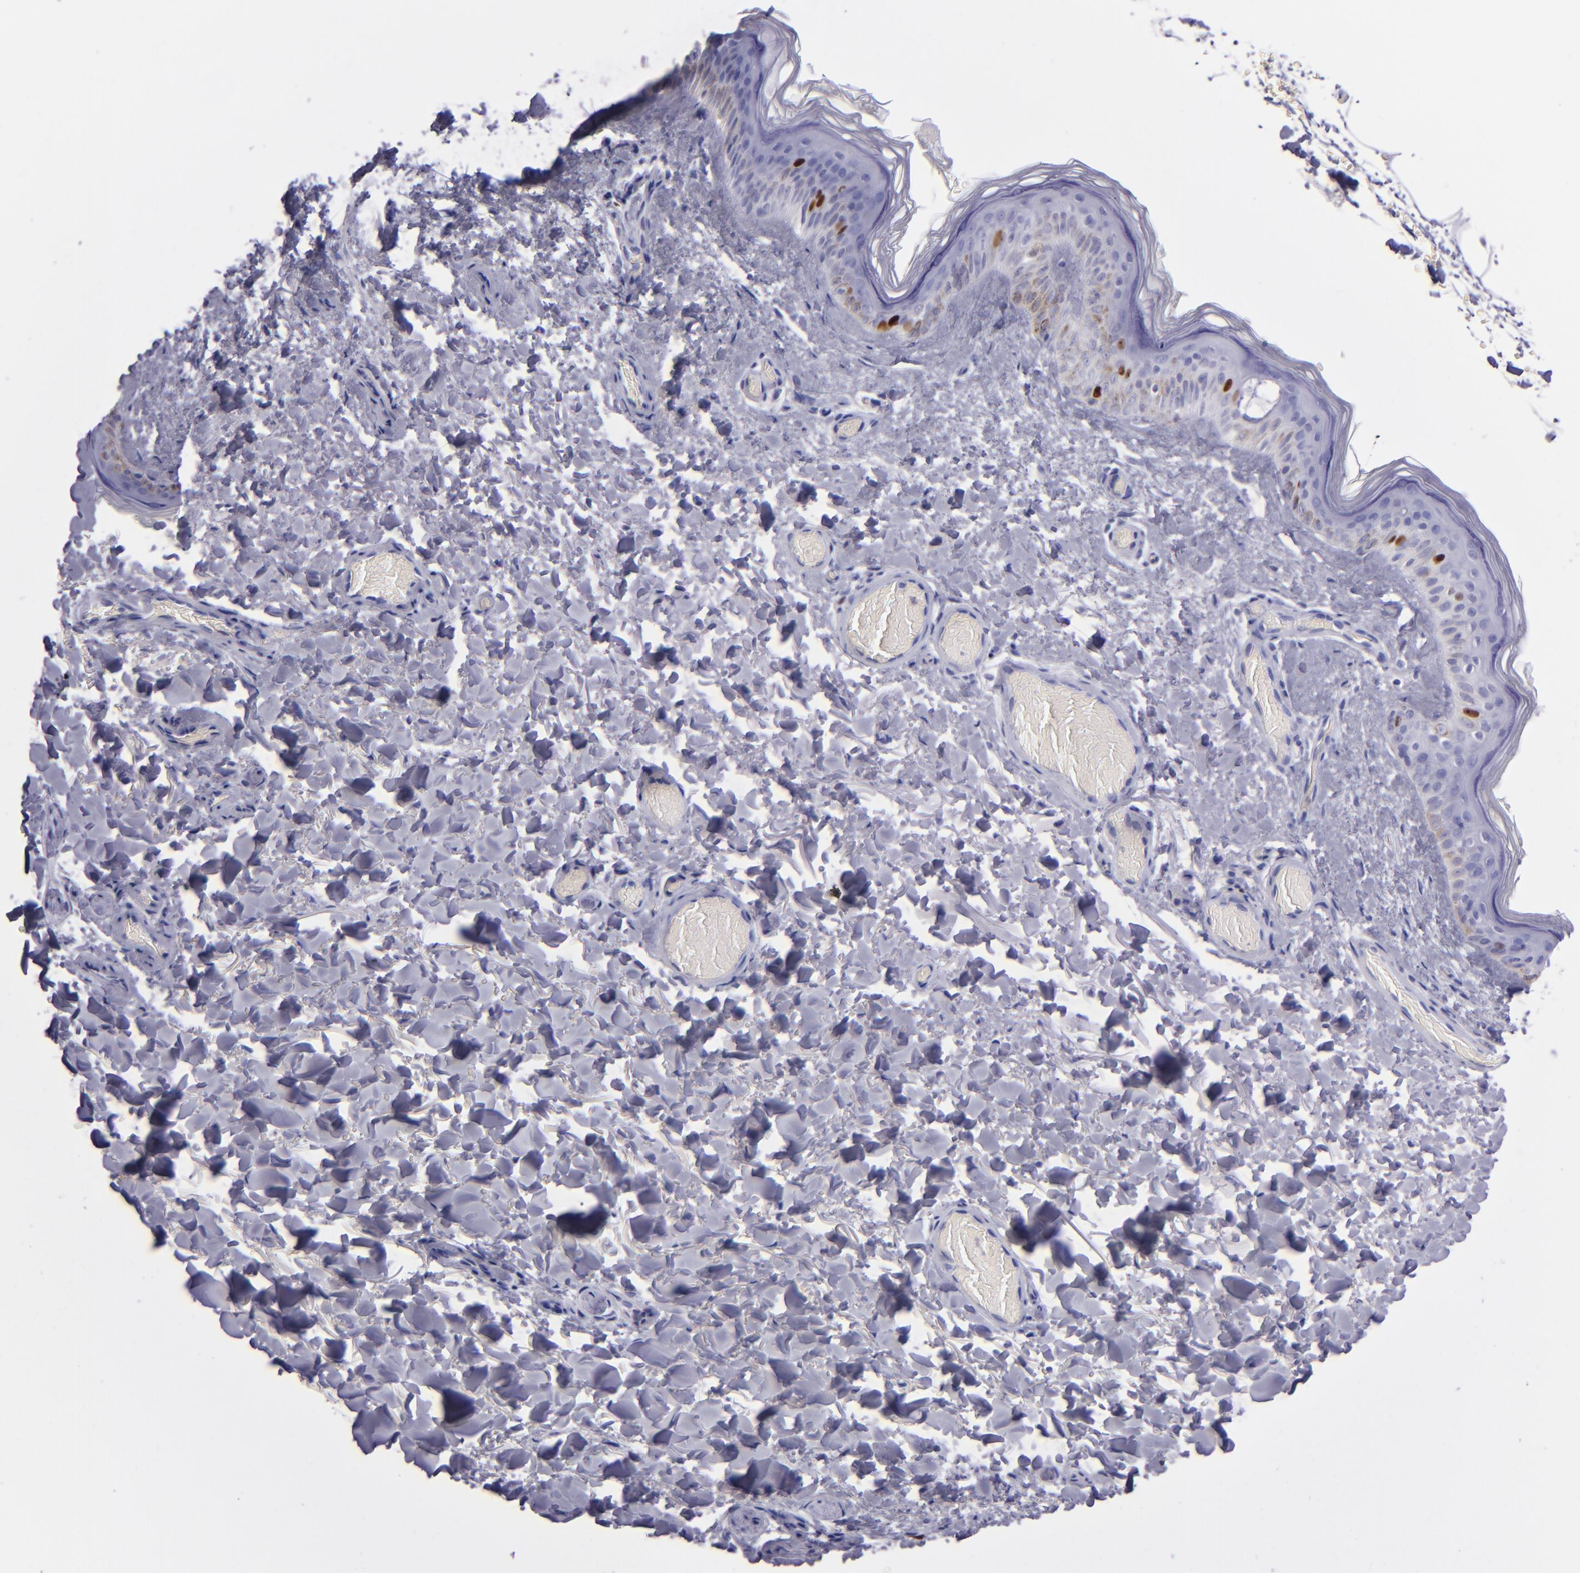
{"staining": {"intensity": "negative", "quantity": "none", "location": "none"}, "tissue": "skin", "cell_type": "Fibroblasts", "image_type": "normal", "snomed": [{"axis": "morphology", "description": "Normal tissue, NOS"}, {"axis": "topography", "description": "Skin"}], "caption": "The immunohistochemistry histopathology image has no significant positivity in fibroblasts of skin. (DAB immunohistochemistry (IHC) visualized using brightfield microscopy, high magnification).", "gene": "TOP2A", "patient": {"sex": "male", "age": 63}}